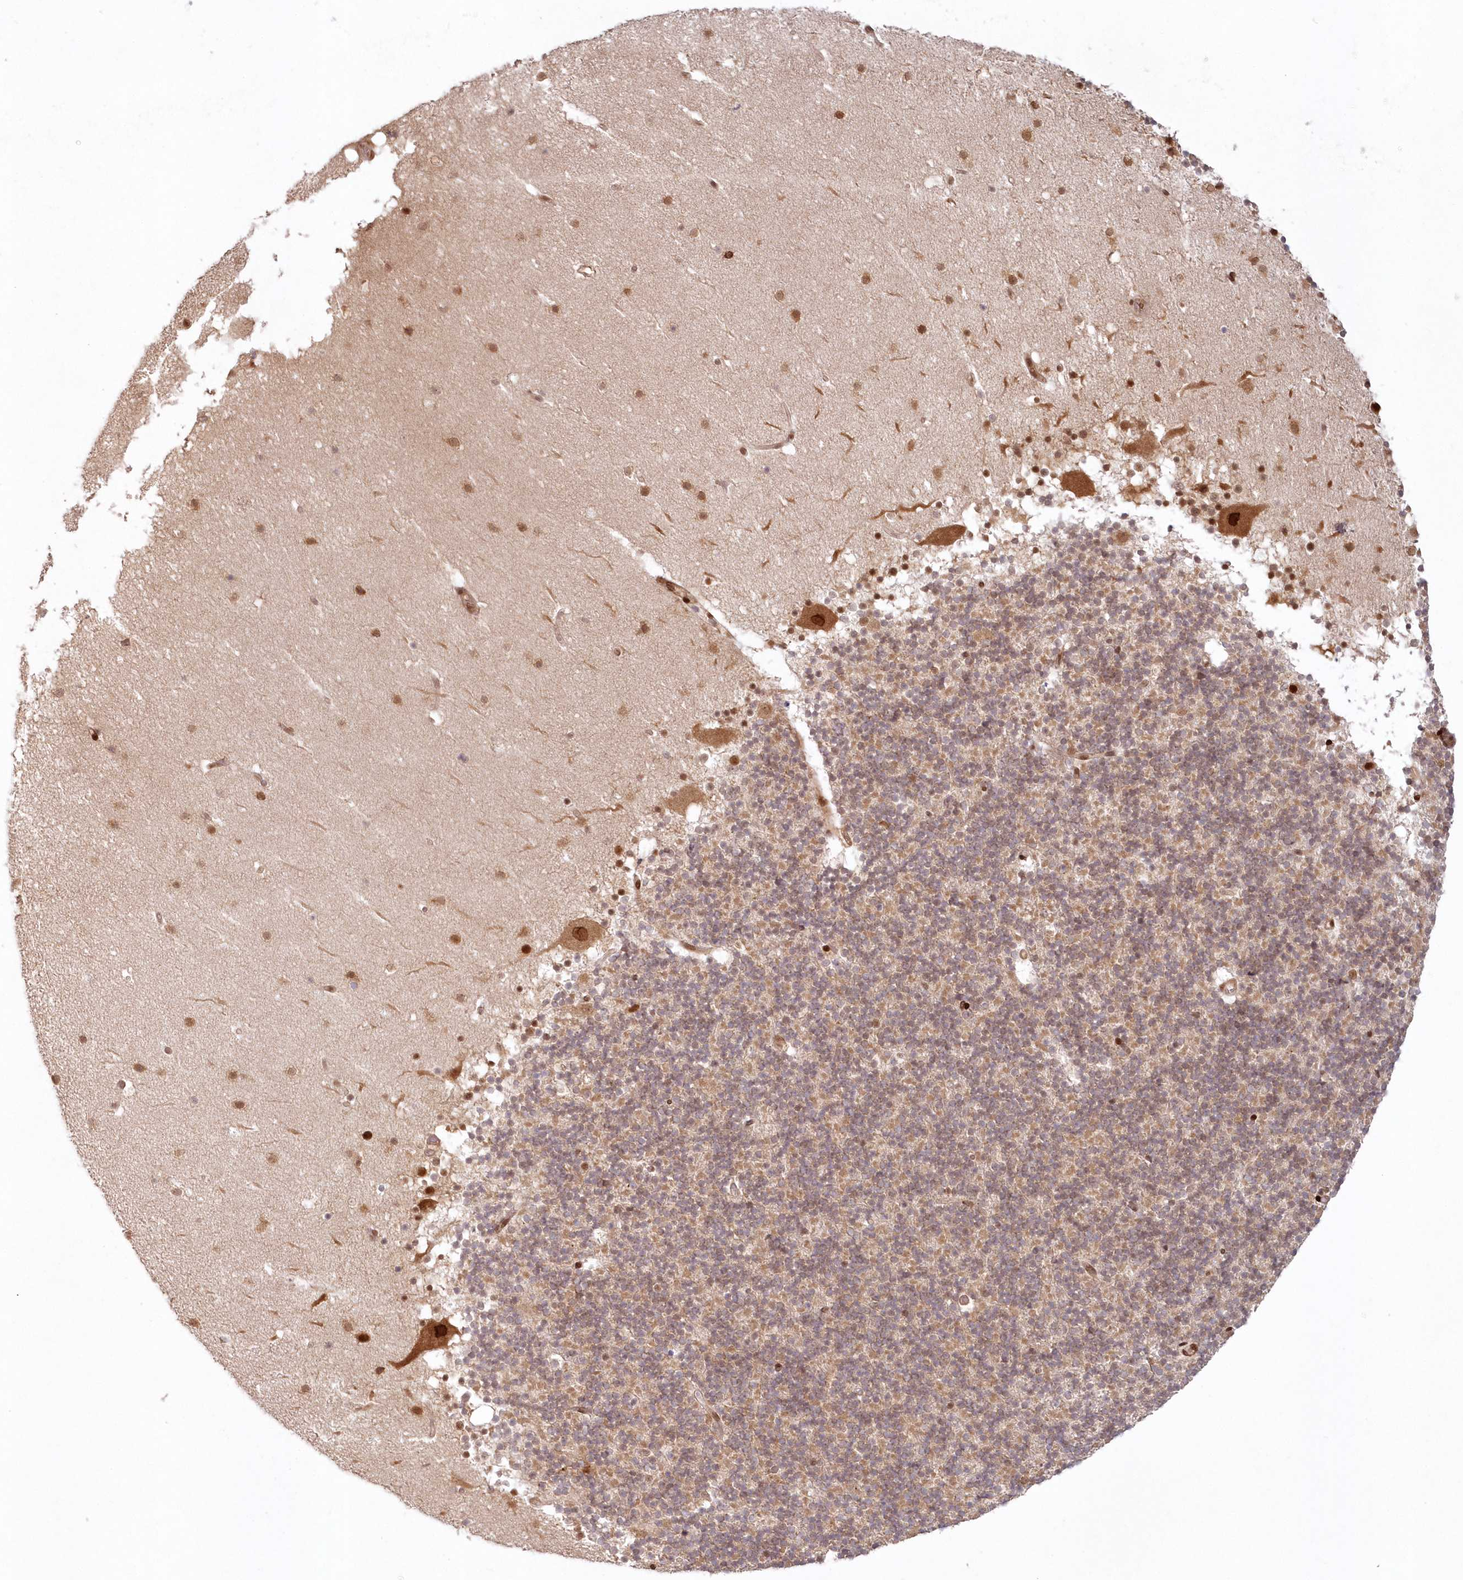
{"staining": {"intensity": "moderate", "quantity": "25%-75%", "location": "cytoplasmic/membranous"}, "tissue": "cerebellum", "cell_type": "Cells in granular layer", "image_type": "normal", "snomed": [{"axis": "morphology", "description": "Normal tissue, NOS"}, {"axis": "topography", "description": "Cerebellum"}], "caption": "This image displays immunohistochemistry (IHC) staining of unremarkable human cerebellum, with medium moderate cytoplasmic/membranous positivity in approximately 25%-75% of cells in granular layer.", "gene": "TOGARAM2", "patient": {"sex": "male", "age": 57}}